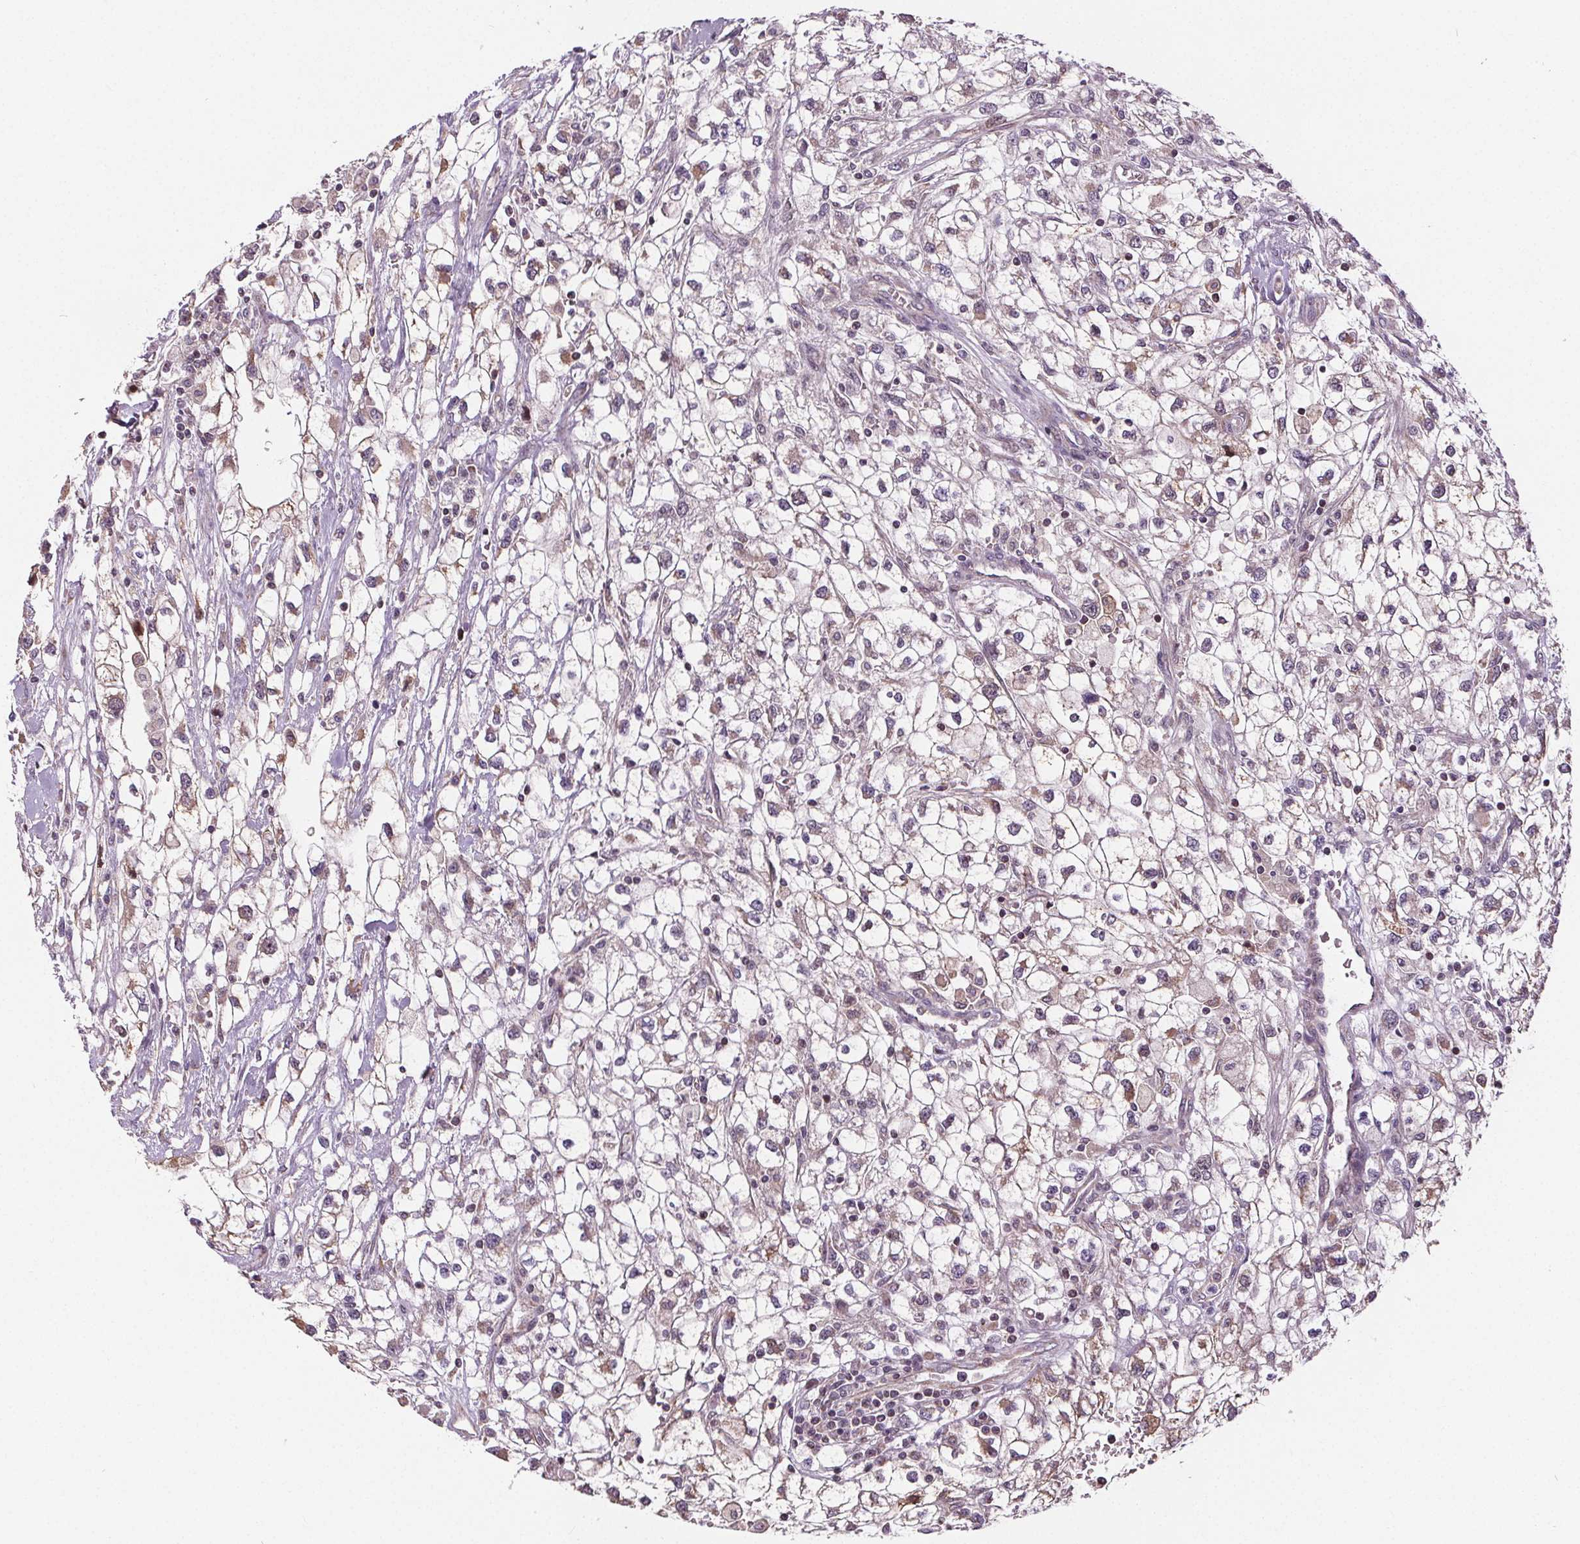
{"staining": {"intensity": "weak", "quantity": "<25%", "location": "cytoplasmic/membranous"}, "tissue": "renal cancer", "cell_type": "Tumor cells", "image_type": "cancer", "snomed": [{"axis": "morphology", "description": "Adenocarcinoma, NOS"}, {"axis": "topography", "description": "Kidney"}], "caption": "This is a histopathology image of immunohistochemistry staining of renal adenocarcinoma, which shows no expression in tumor cells.", "gene": "SUCLA2", "patient": {"sex": "male", "age": 59}}